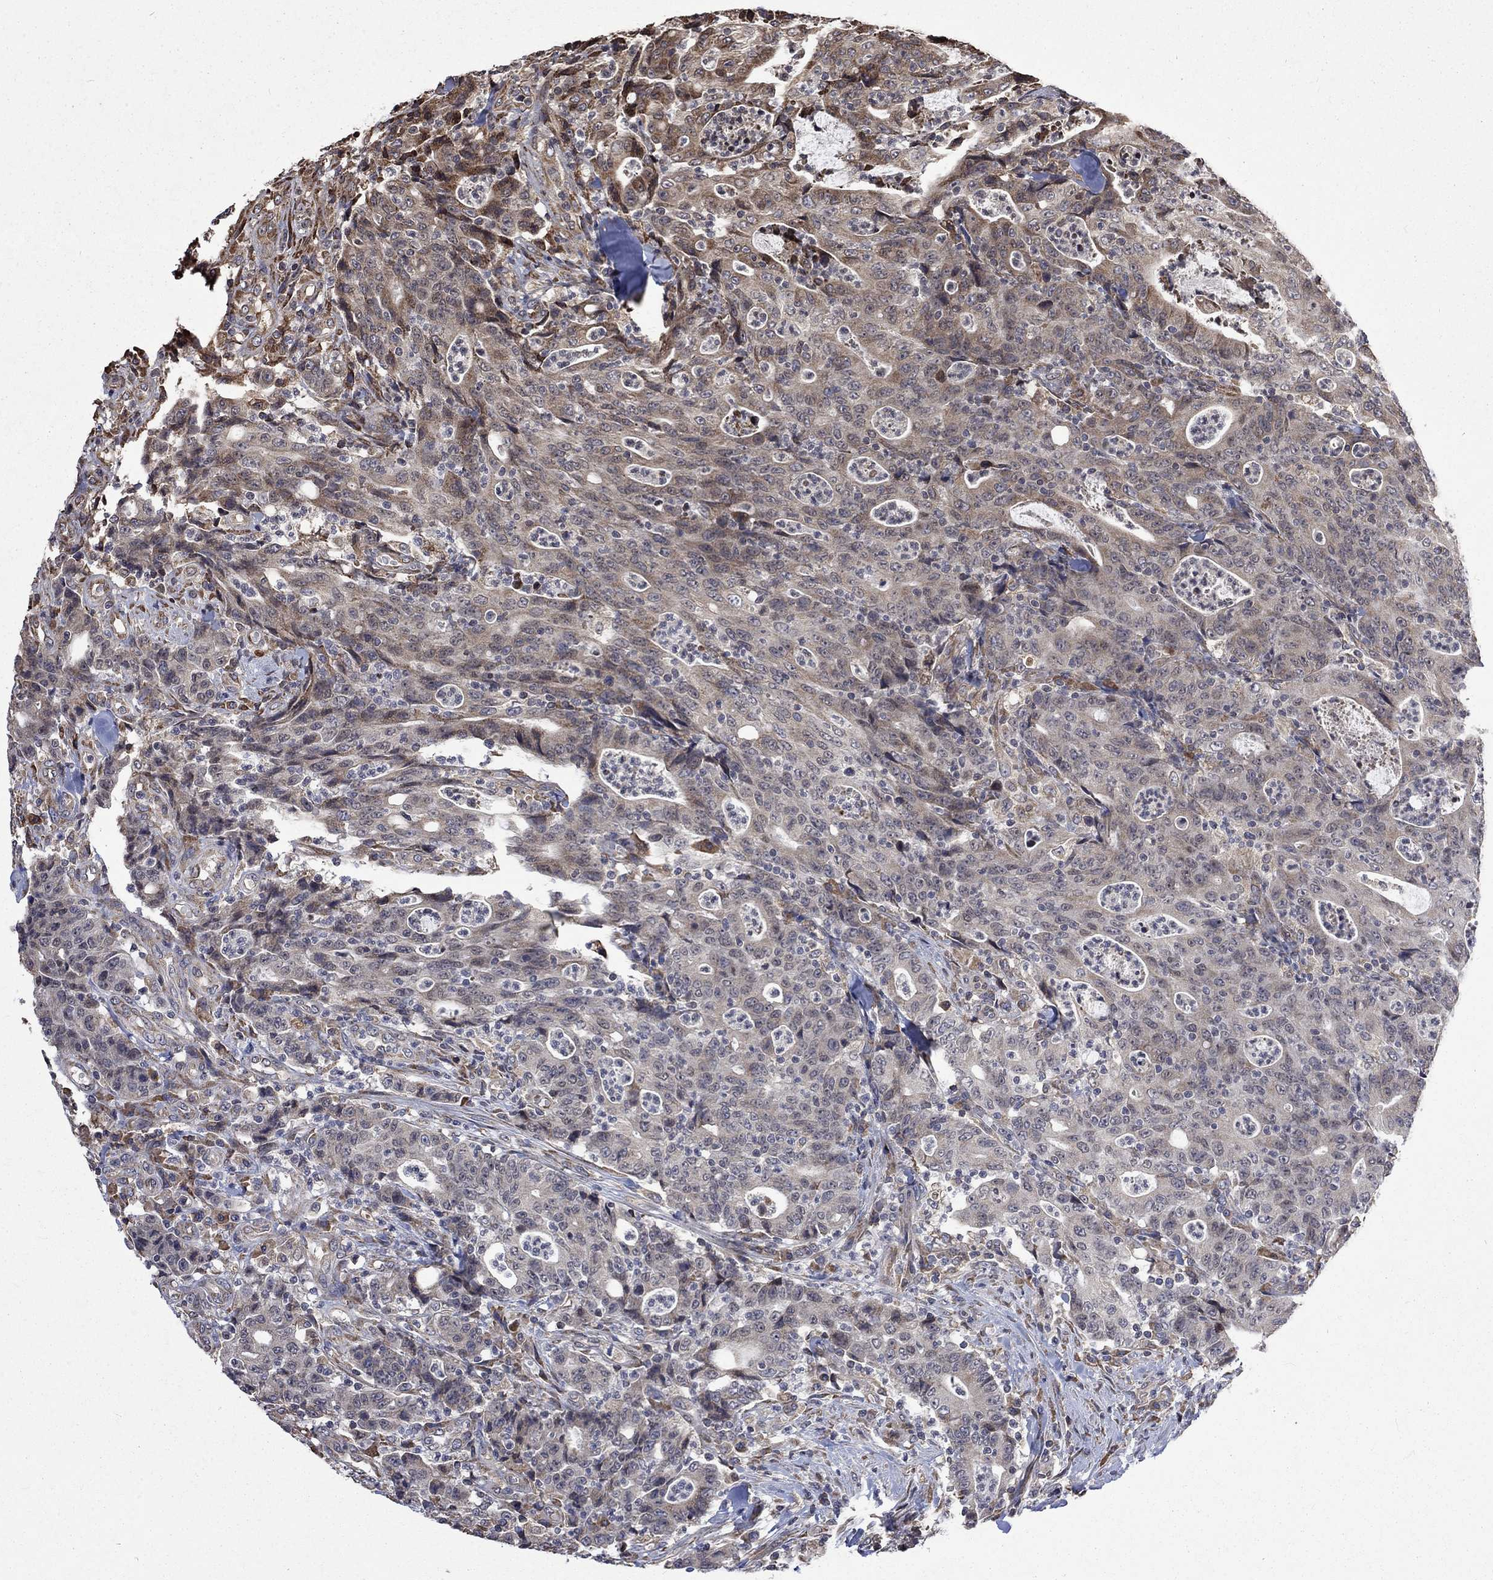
{"staining": {"intensity": "weak", "quantity": "<25%", "location": "cytoplasmic/membranous"}, "tissue": "colorectal cancer", "cell_type": "Tumor cells", "image_type": "cancer", "snomed": [{"axis": "morphology", "description": "Adenocarcinoma, NOS"}, {"axis": "topography", "description": "Colon"}], "caption": "A high-resolution image shows IHC staining of colorectal cancer (adenocarcinoma), which exhibits no significant positivity in tumor cells.", "gene": "ESRRA", "patient": {"sex": "male", "age": 70}}